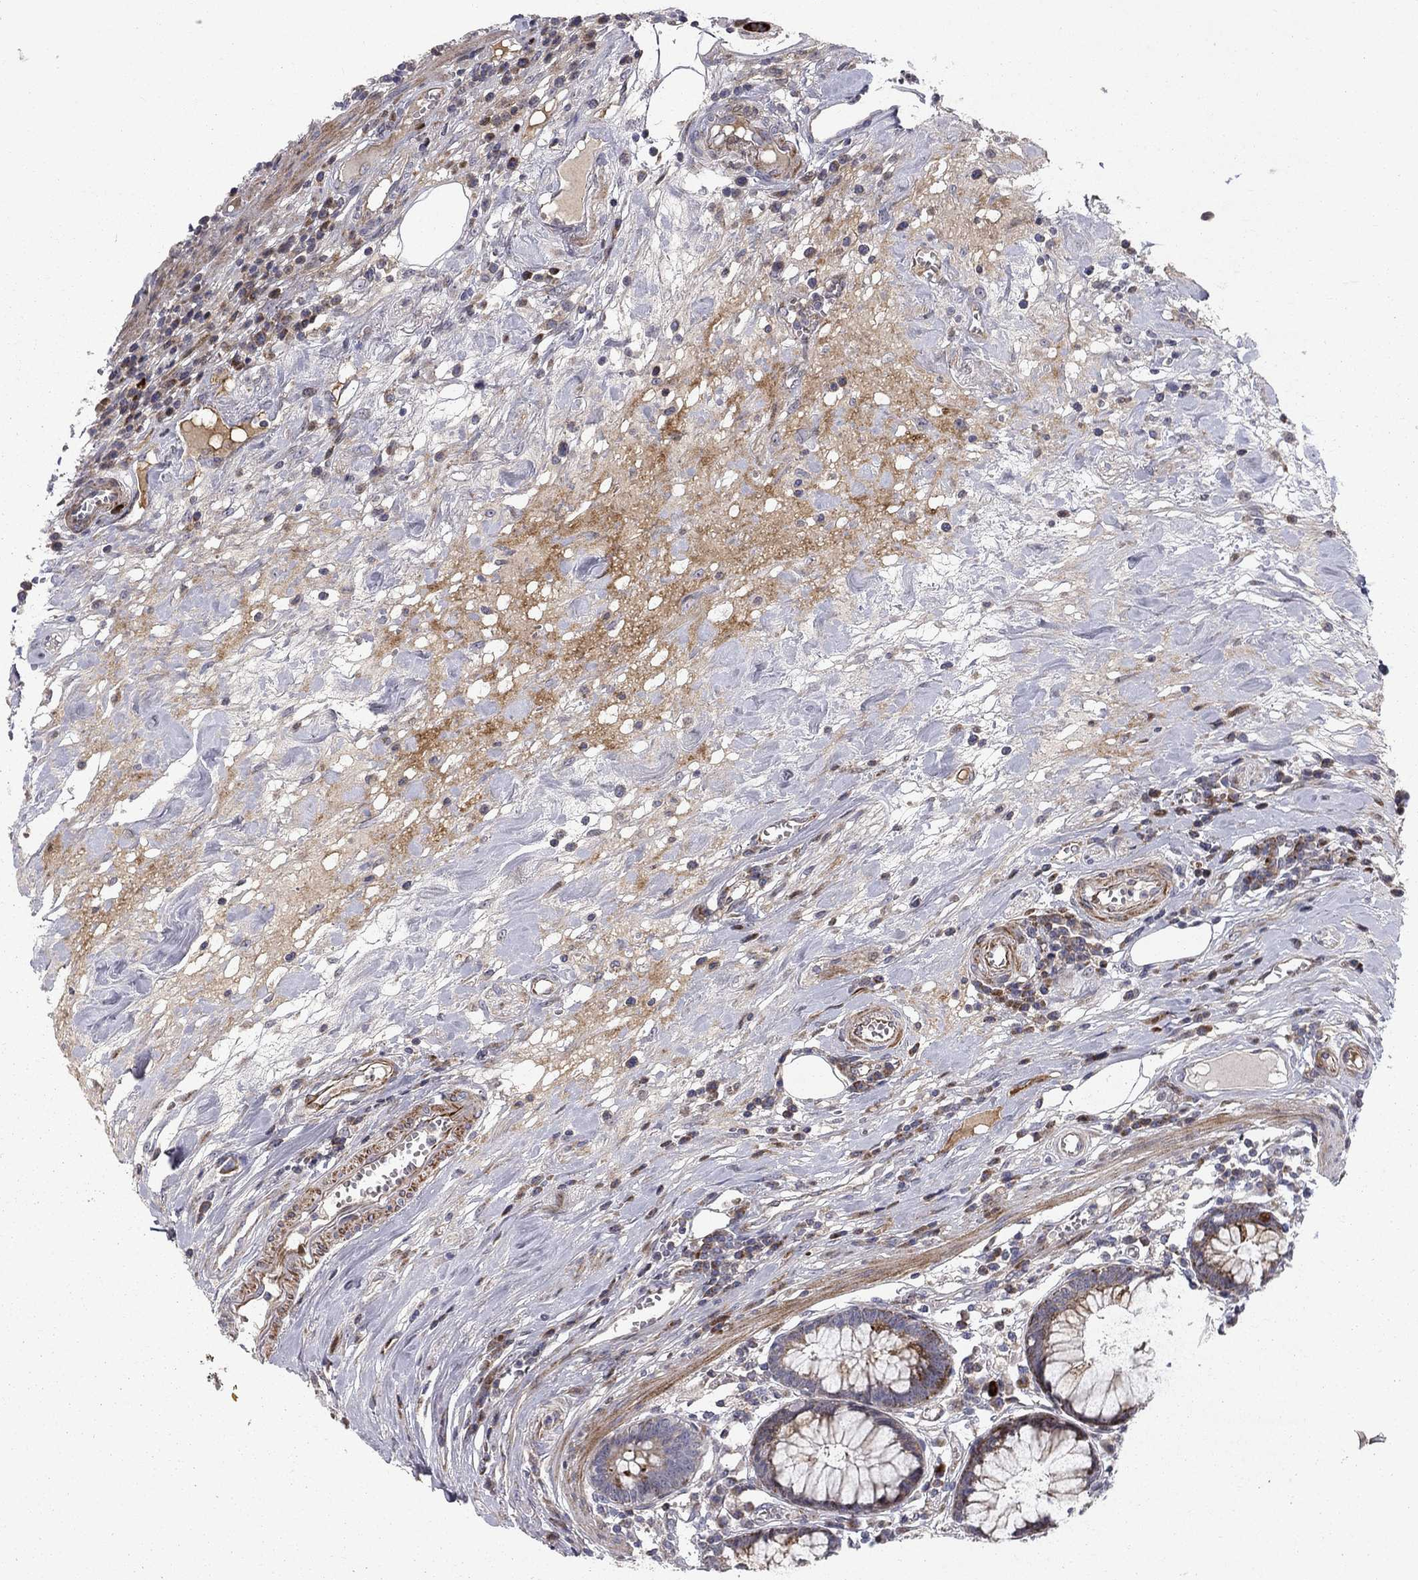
{"staining": {"intensity": "weak", "quantity": "25%-75%", "location": "cytoplasmic/membranous"}, "tissue": "colon", "cell_type": "Endothelial cells", "image_type": "normal", "snomed": [{"axis": "morphology", "description": "Normal tissue, NOS"}, {"axis": "topography", "description": "Colon"}], "caption": "A low amount of weak cytoplasmic/membranous positivity is identified in approximately 25%-75% of endothelial cells in benign colon.", "gene": "MIOS", "patient": {"sex": "male", "age": 65}}